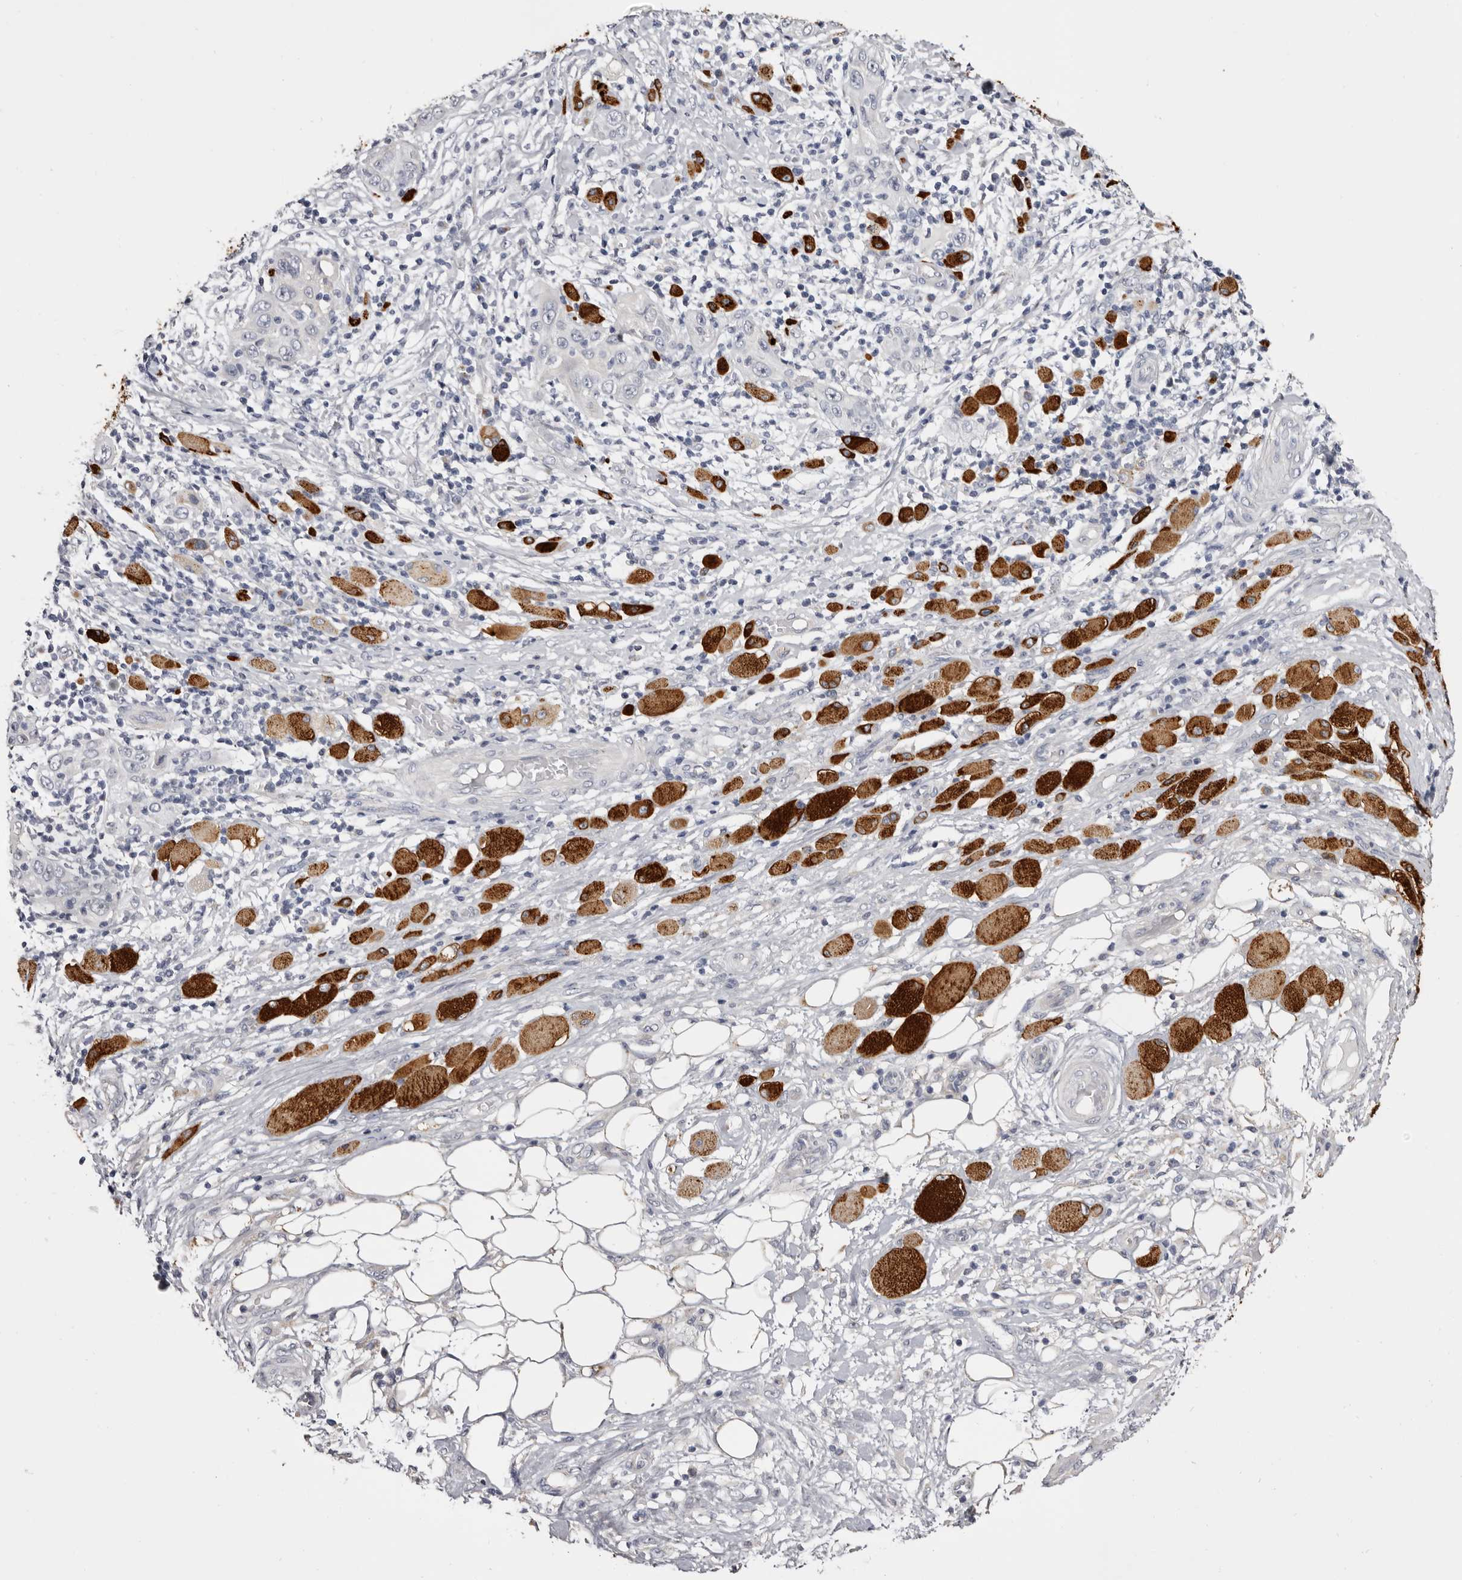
{"staining": {"intensity": "negative", "quantity": "none", "location": "none"}, "tissue": "skin cancer", "cell_type": "Tumor cells", "image_type": "cancer", "snomed": [{"axis": "morphology", "description": "Squamous cell carcinoma, NOS"}, {"axis": "topography", "description": "Skin"}], "caption": "This is a image of immunohistochemistry staining of skin cancer, which shows no expression in tumor cells.", "gene": "CASQ1", "patient": {"sex": "female", "age": 88}}